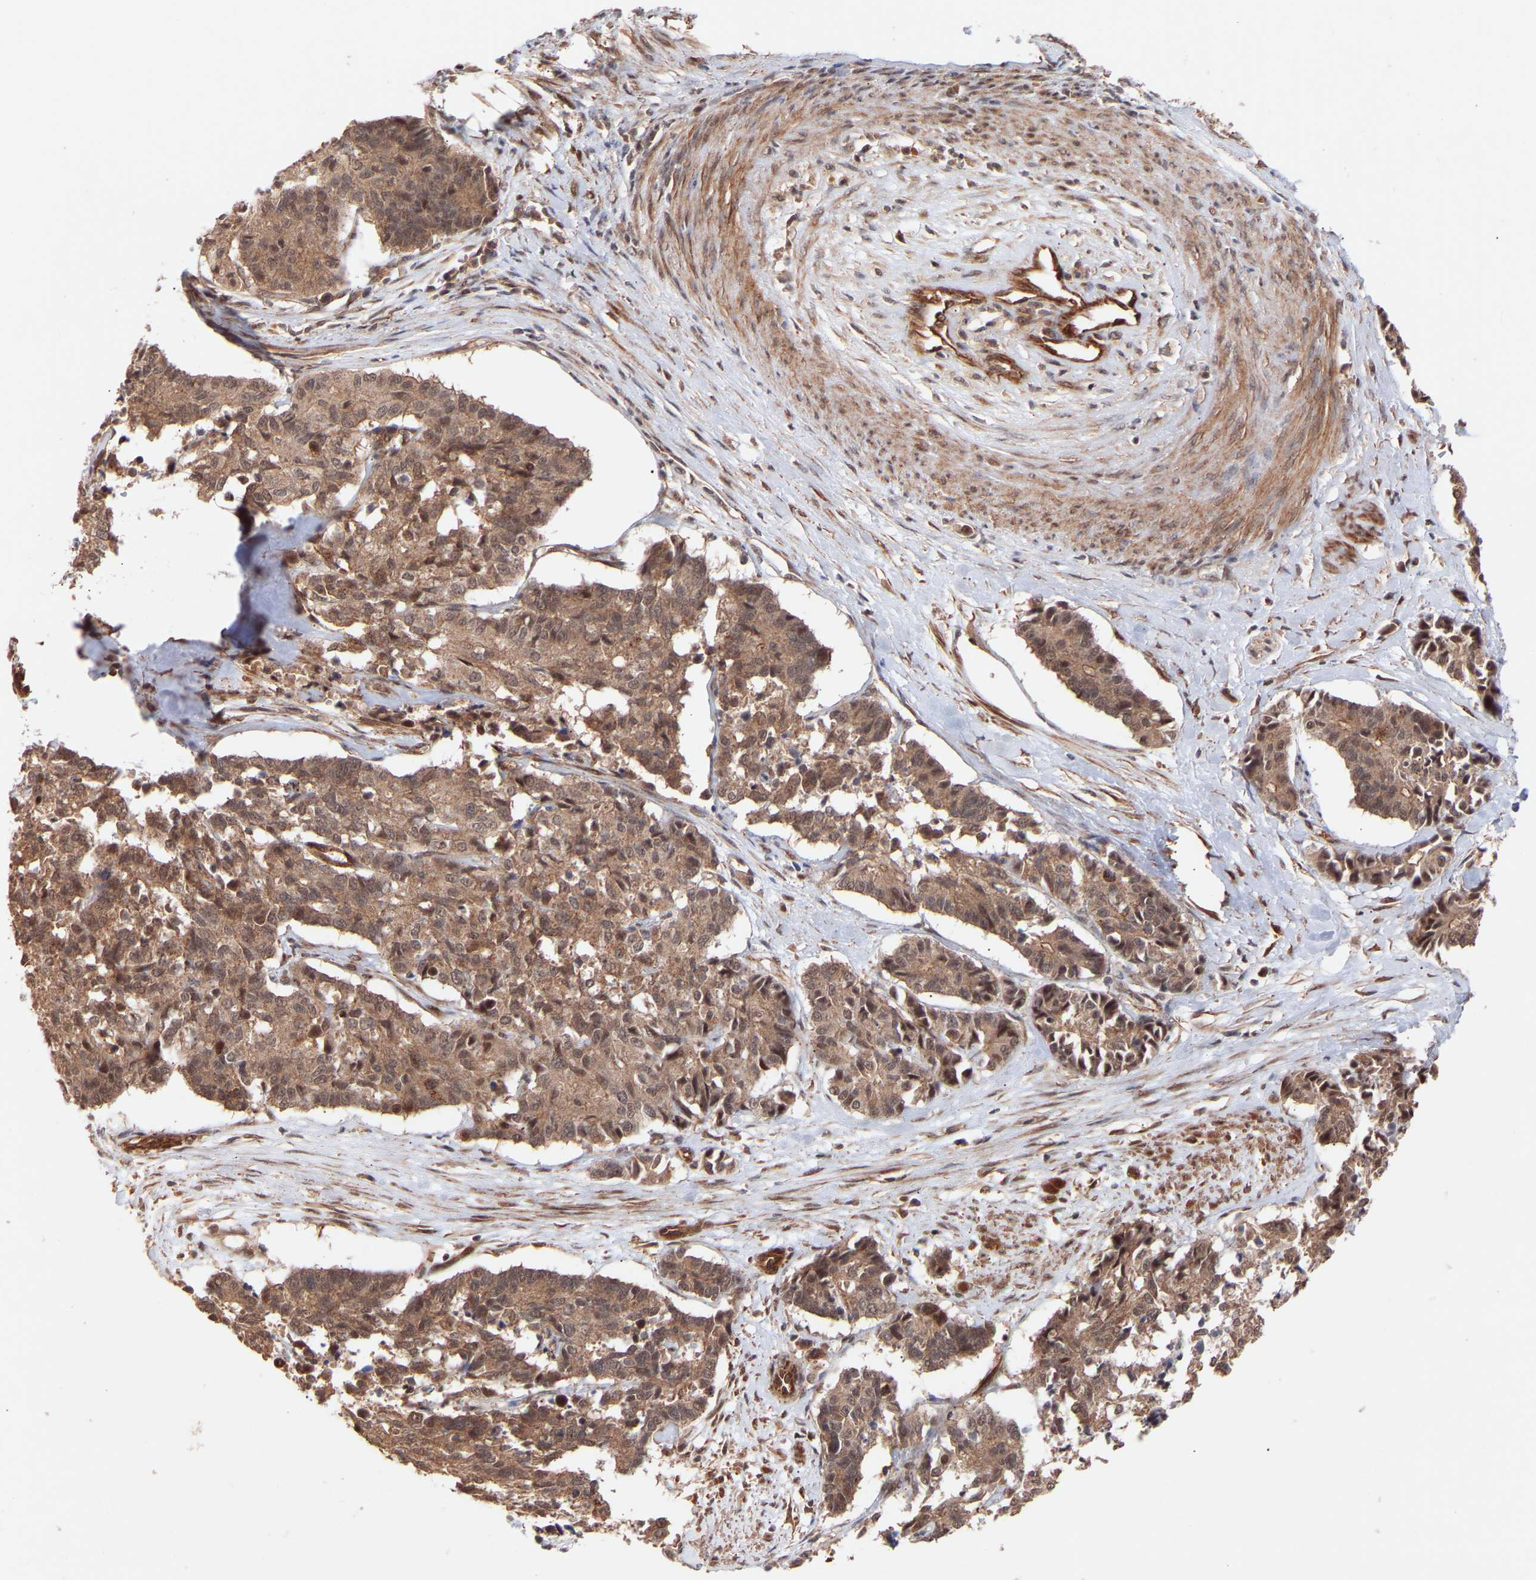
{"staining": {"intensity": "moderate", "quantity": ">75%", "location": "cytoplasmic/membranous,nuclear"}, "tissue": "cervical cancer", "cell_type": "Tumor cells", "image_type": "cancer", "snomed": [{"axis": "morphology", "description": "Squamous cell carcinoma, NOS"}, {"axis": "topography", "description": "Cervix"}], "caption": "This photomicrograph demonstrates immunohistochemistry (IHC) staining of human cervical squamous cell carcinoma, with medium moderate cytoplasmic/membranous and nuclear expression in about >75% of tumor cells.", "gene": "PDLIM5", "patient": {"sex": "female", "age": 35}}